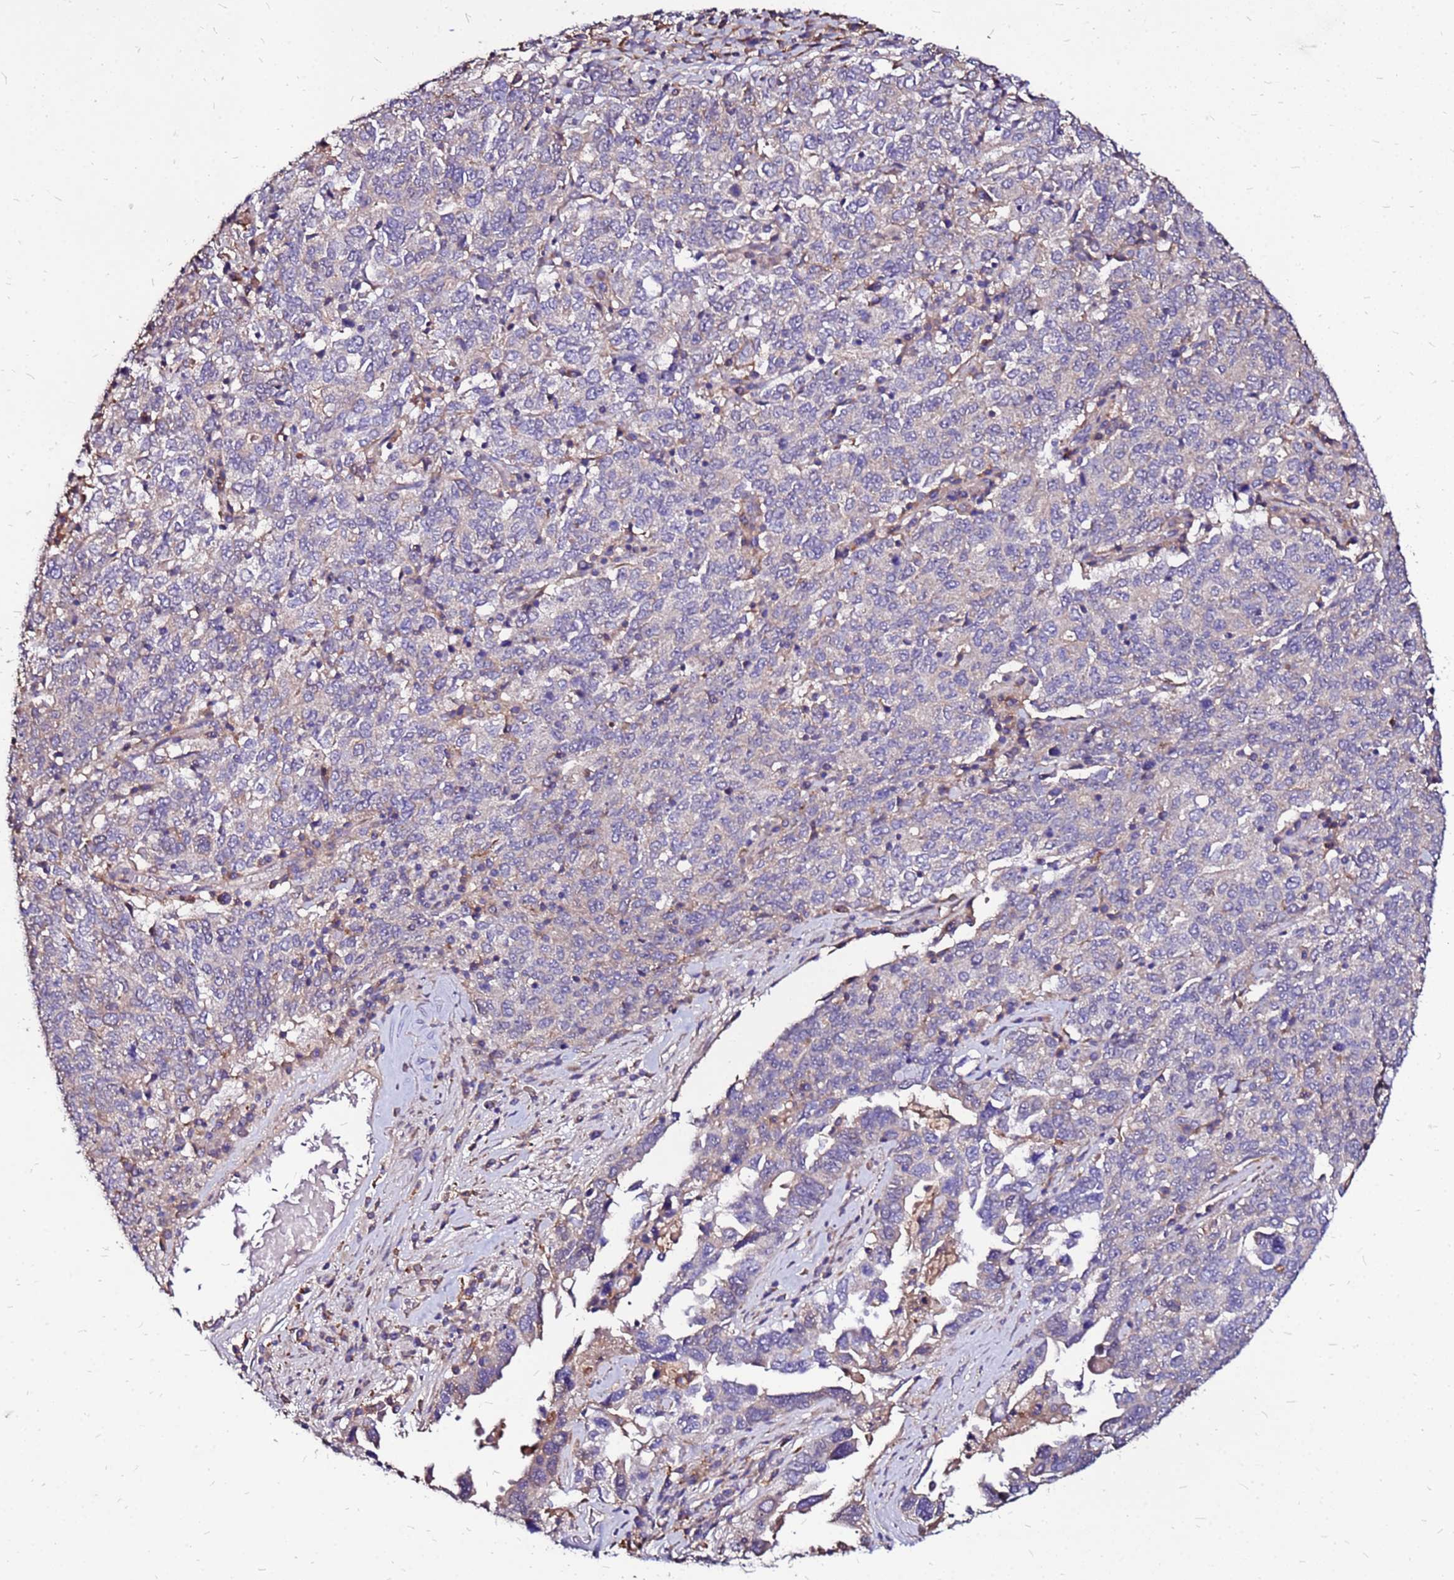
{"staining": {"intensity": "negative", "quantity": "none", "location": "none"}, "tissue": "ovarian cancer", "cell_type": "Tumor cells", "image_type": "cancer", "snomed": [{"axis": "morphology", "description": "Carcinoma, endometroid"}, {"axis": "topography", "description": "Ovary"}], "caption": "Protein analysis of ovarian cancer (endometroid carcinoma) reveals no significant expression in tumor cells.", "gene": "ARHGEF5", "patient": {"sex": "female", "age": 62}}